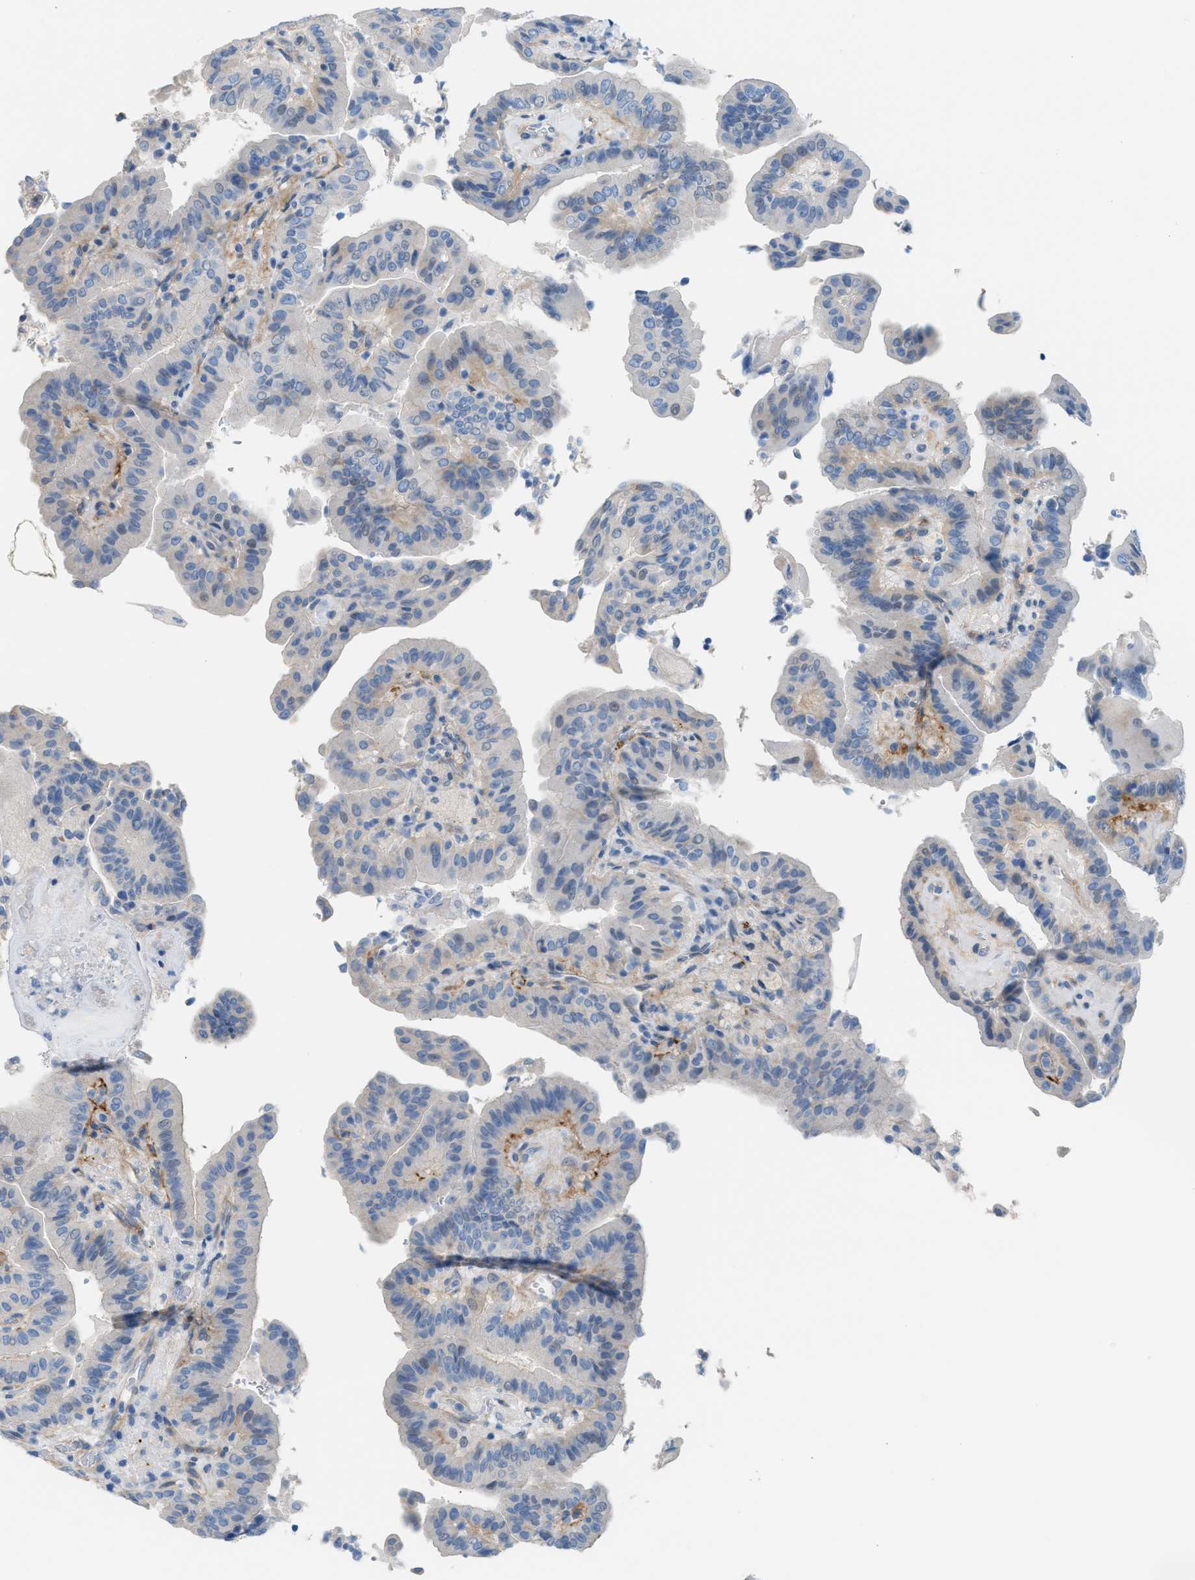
{"staining": {"intensity": "negative", "quantity": "none", "location": "none"}, "tissue": "thyroid cancer", "cell_type": "Tumor cells", "image_type": "cancer", "snomed": [{"axis": "morphology", "description": "Papillary adenocarcinoma, NOS"}, {"axis": "topography", "description": "Thyroid gland"}], "caption": "IHC of thyroid cancer (papillary adenocarcinoma) reveals no expression in tumor cells.", "gene": "MPP3", "patient": {"sex": "male", "age": 33}}